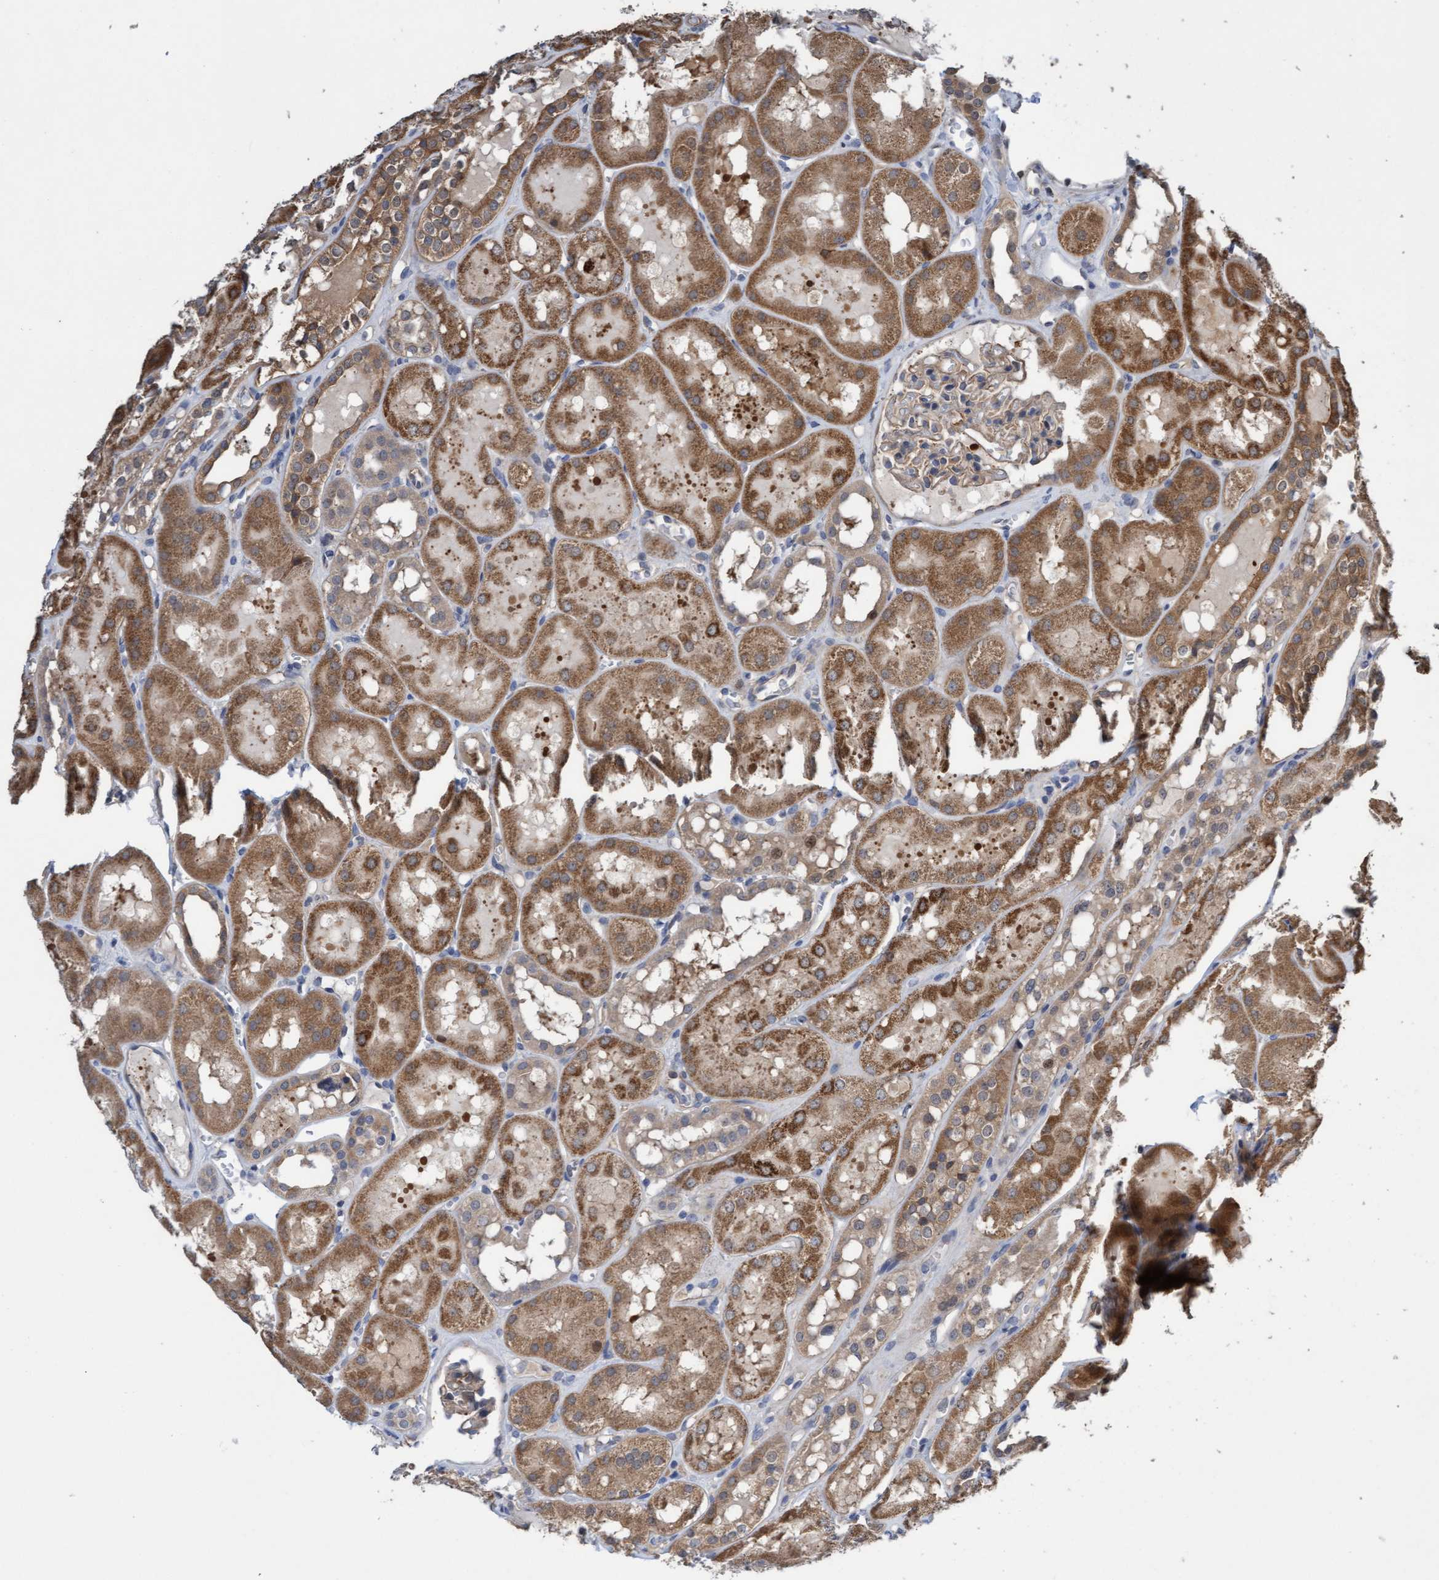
{"staining": {"intensity": "weak", "quantity": "<25%", "location": "cytoplasmic/membranous"}, "tissue": "kidney", "cell_type": "Cells in glomeruli", "image_type": "normal", "snomed": [{"axis": "morphology", "description": "Normal tissue, NOS"}, {"axis": "topography", "description": "Kidney"}, {"axis": "topography", "description": "Urinary bladder"}], "caption": "There is no significant staining in cells in glomeruli of kidney. (Brightfield microscopy of DAB (3,3'-diaminobenzidine) immunohistochemistry (IHC) at high magnification).", "gene": "ITFG1", "patient": {"sex": "male", "age": 16}}